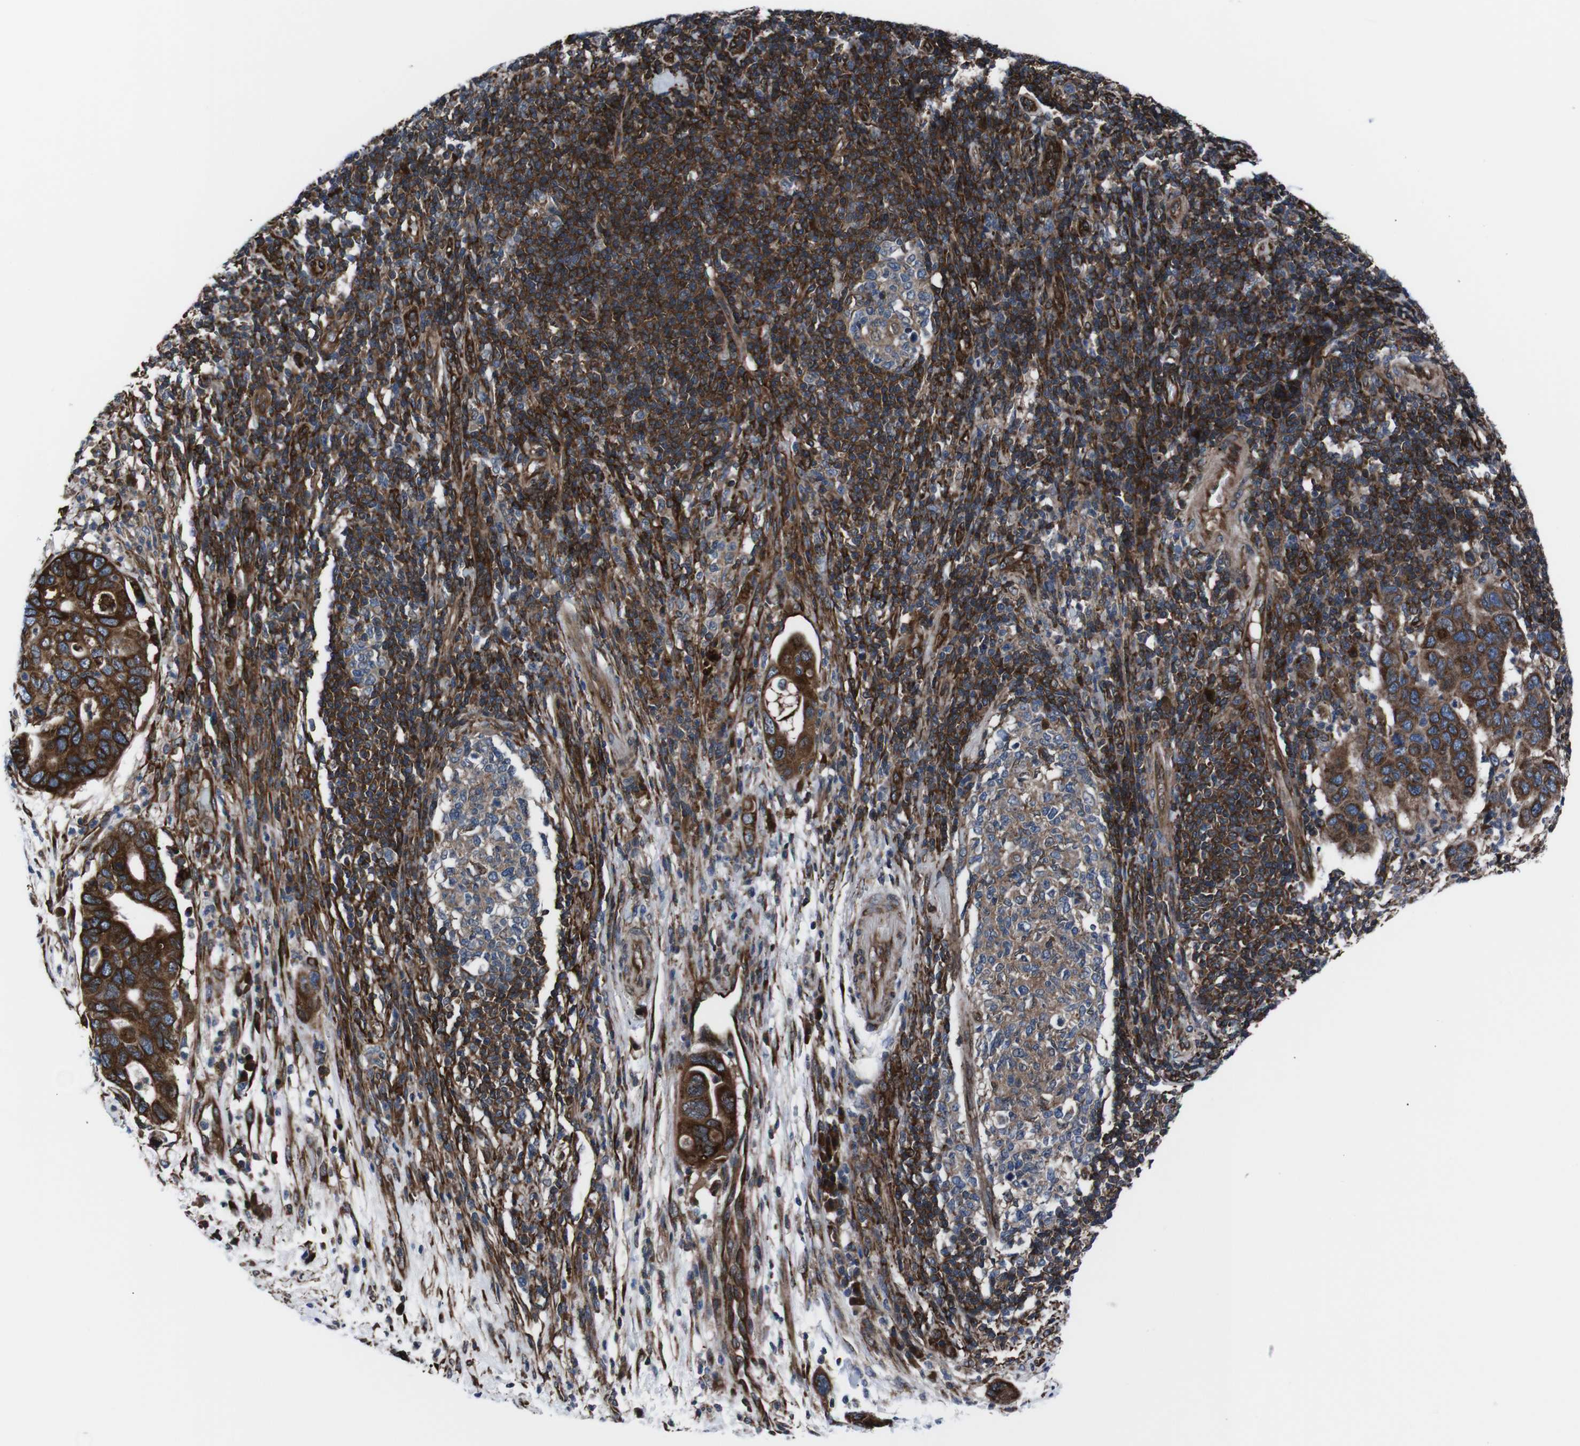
{"staining": {"intensity": "strong", "quantity": ">75%", "location": "cytoplasmic/membranous"}, "tissue": "pancreatic cancer", "cell_type": "Tumor cells", "image_type": "cancer", "snomed": [{"axis": "morphology", "description": "Adenocarcinoma, NOS"}, {"axis": "topography", "description": "Pancreas"}], "caption": "IHC of pancreatic cancer (adenocarcinoma) displays high levels of strong cytoplasmic/membranous positivity in approximately >75% of tumor cells. (IHC, brightfield microscopy, high magnification).", "gene": "EIF4A2", "patient": {"sex": "female", "age": 71}}